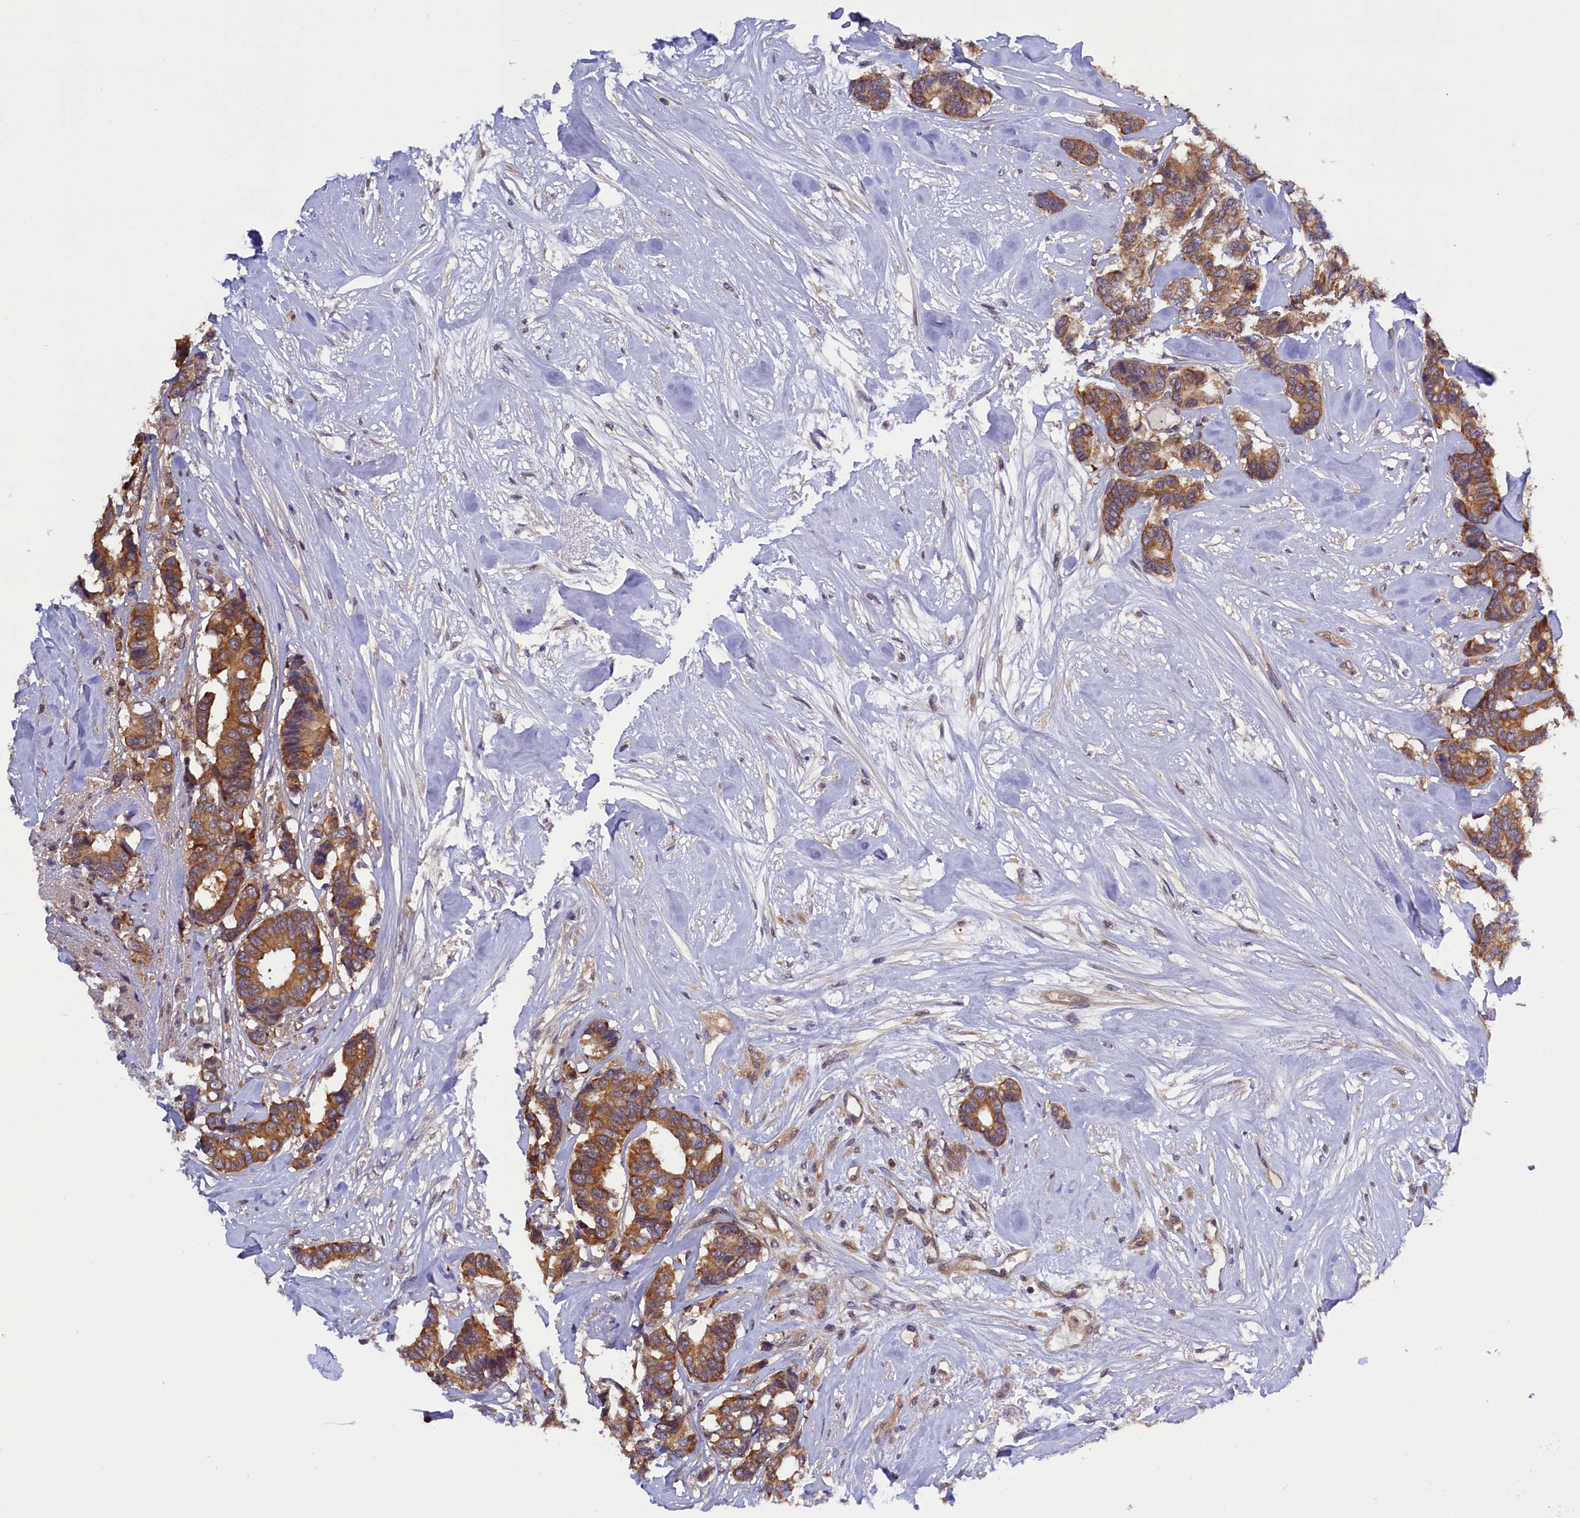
{"staining": {"intensity": "moderate", "quantity": ">75%", "location": "cytoplasmic/membranous"}, "tissue": "breast cancer", "cell_type": "Tumor cells", "image_type": "cancer", "snomed": [{"axis": "morphology", "description": "Duct carcinoma"}, {"axis": "topography", "description": "Breast"}], "caption": "Immunohistochemical staining of invasive ductal carcinoma (breast) displays medium levels of moderate cytoplasmic/membranous protein staining in approximately >75% of tumor cells. (Stains: DAB (3,3'-diaminobenzidine) in brown, nuclei in blue, Microscopy: brightfield microscopy at high magnification).", "gene": "TBCB", "patient": {"sex": "female", "age": 87}}